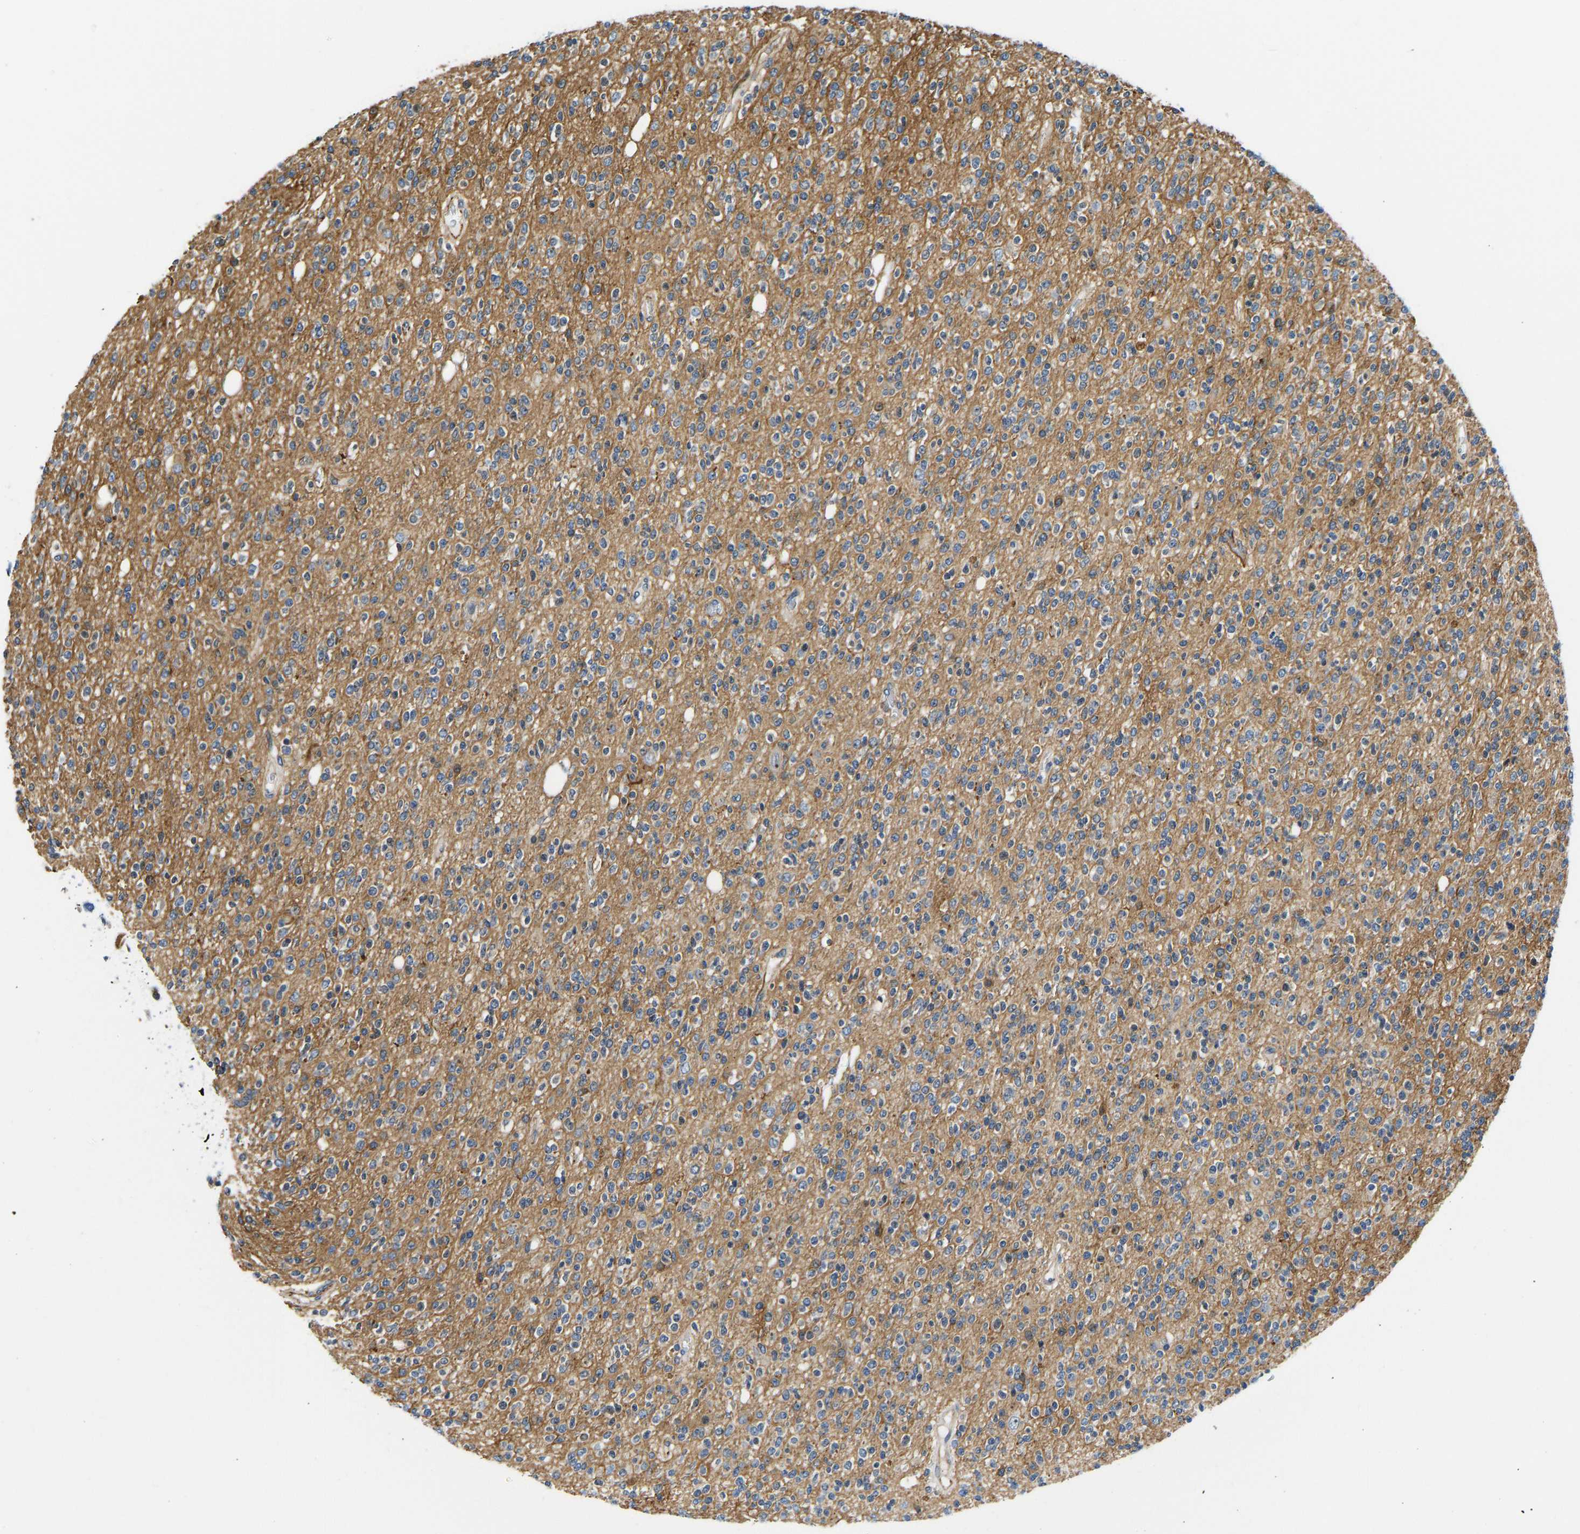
{"staining": {"intensity": "moderate", "quantity": "<25%", "location": "cytoplasmic/membranous"}, "tissue": "glioma", "cell_type": "Tumor cells", "image_type": "cancer", "snomed": [{"axis": "morphology", "description": "Glioma, malignant, High grade"}, {"axis": "topography", "description": "Brain"}], "caption": "Protein expression analysis of malignant glioma (high-grade) demonstrates moderate cytoplasmic/membranous staining in approximately <25% of tumor cells.", "gene": "RESF1", "patient": {"sex": "male", "age": 34}}